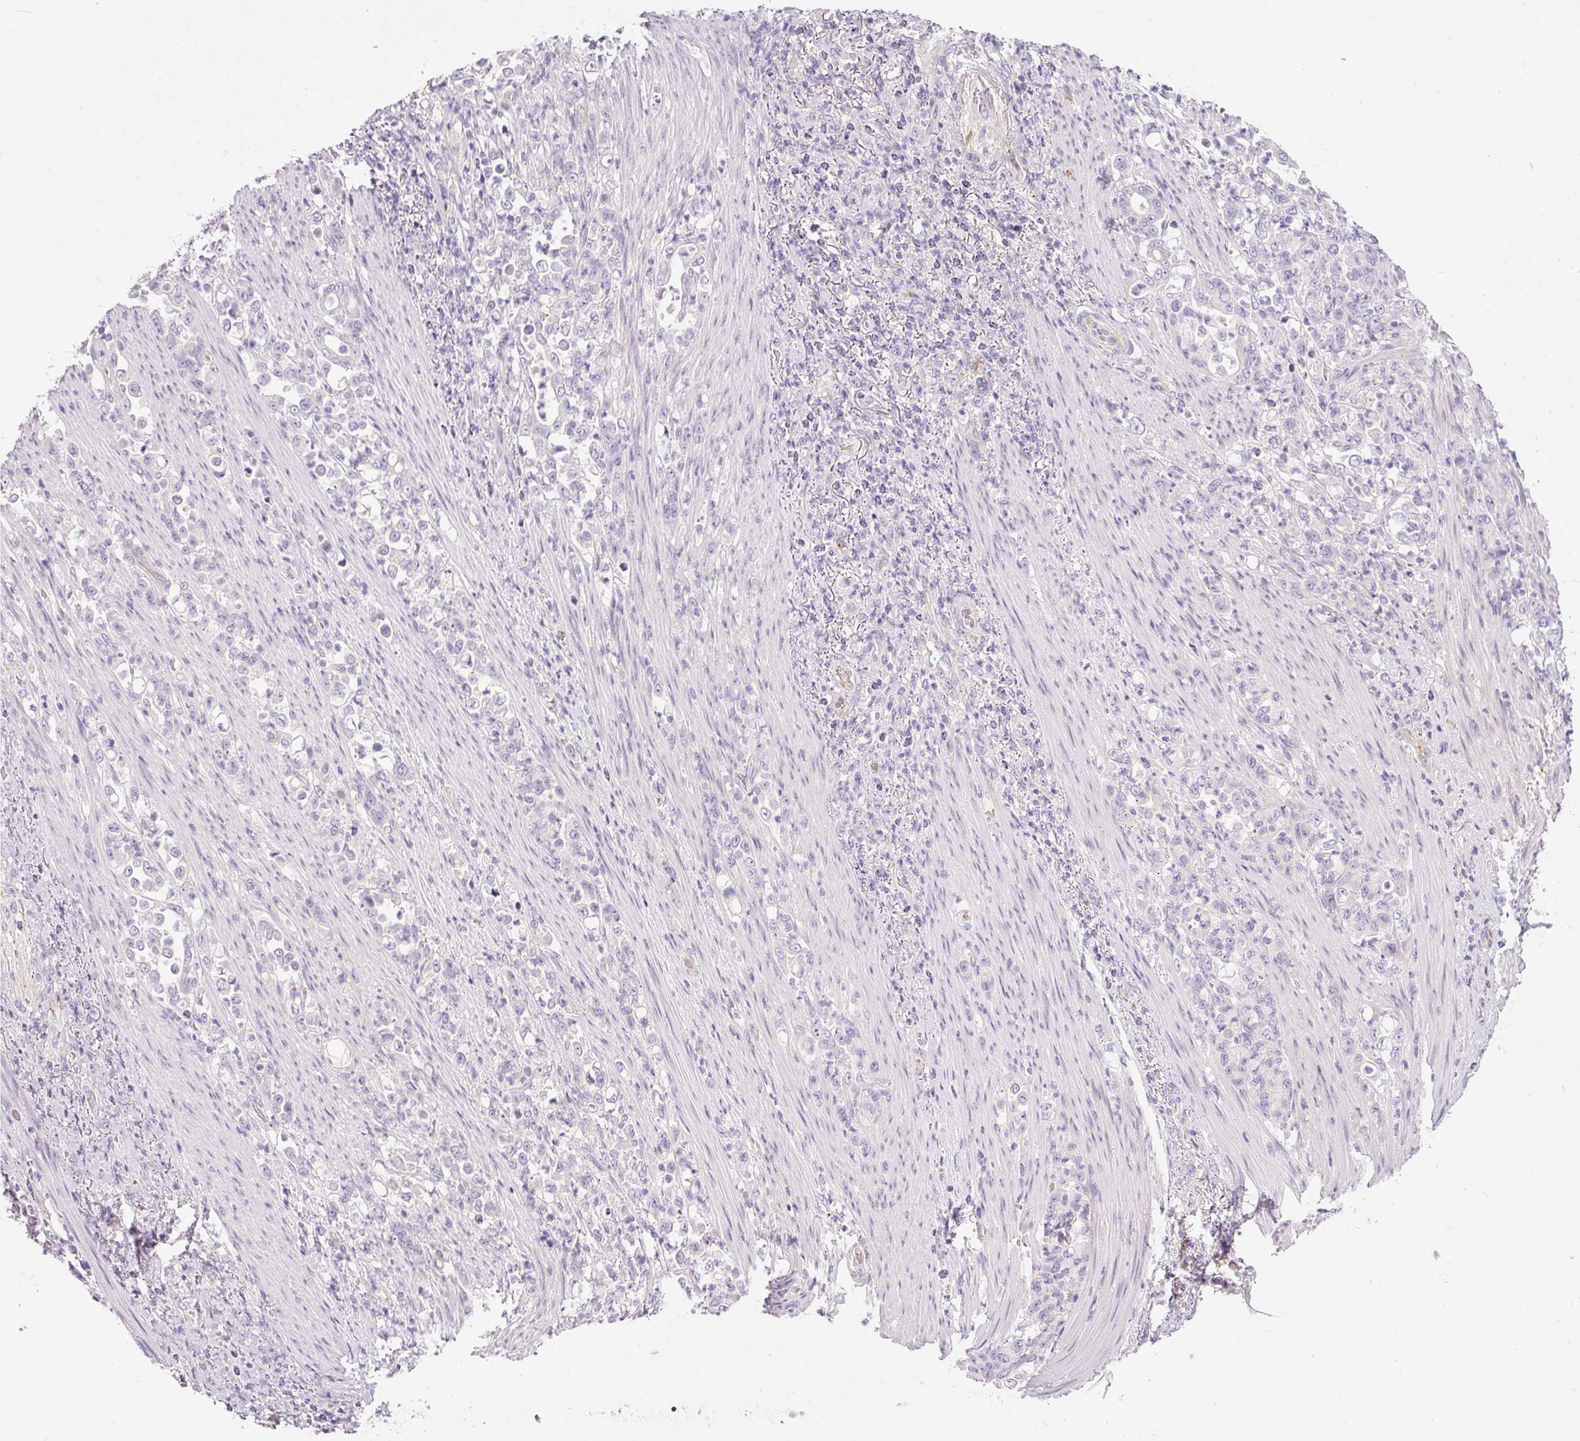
{"staining": {"intensity": "negative", "quantity": "none", "location": "none"}, "tissue": "stomach cancer", "cell_type": "Tumor cells", "image_type": "cancer", "snomed": [{"axis": "morphology", "description": "Normal tissue, NOS"}, {"axis": "morphology", "description": "Adenocarcinoma, NOS"}, {"axis": "topography", "description": "Stomach"}], "caption": "This is an IHC micrograph of stomach adenocarcinoma. There is no positivity in tumor cells.", "gene": "KPNA5", "patient": {"sex": "female", "age": 79}}